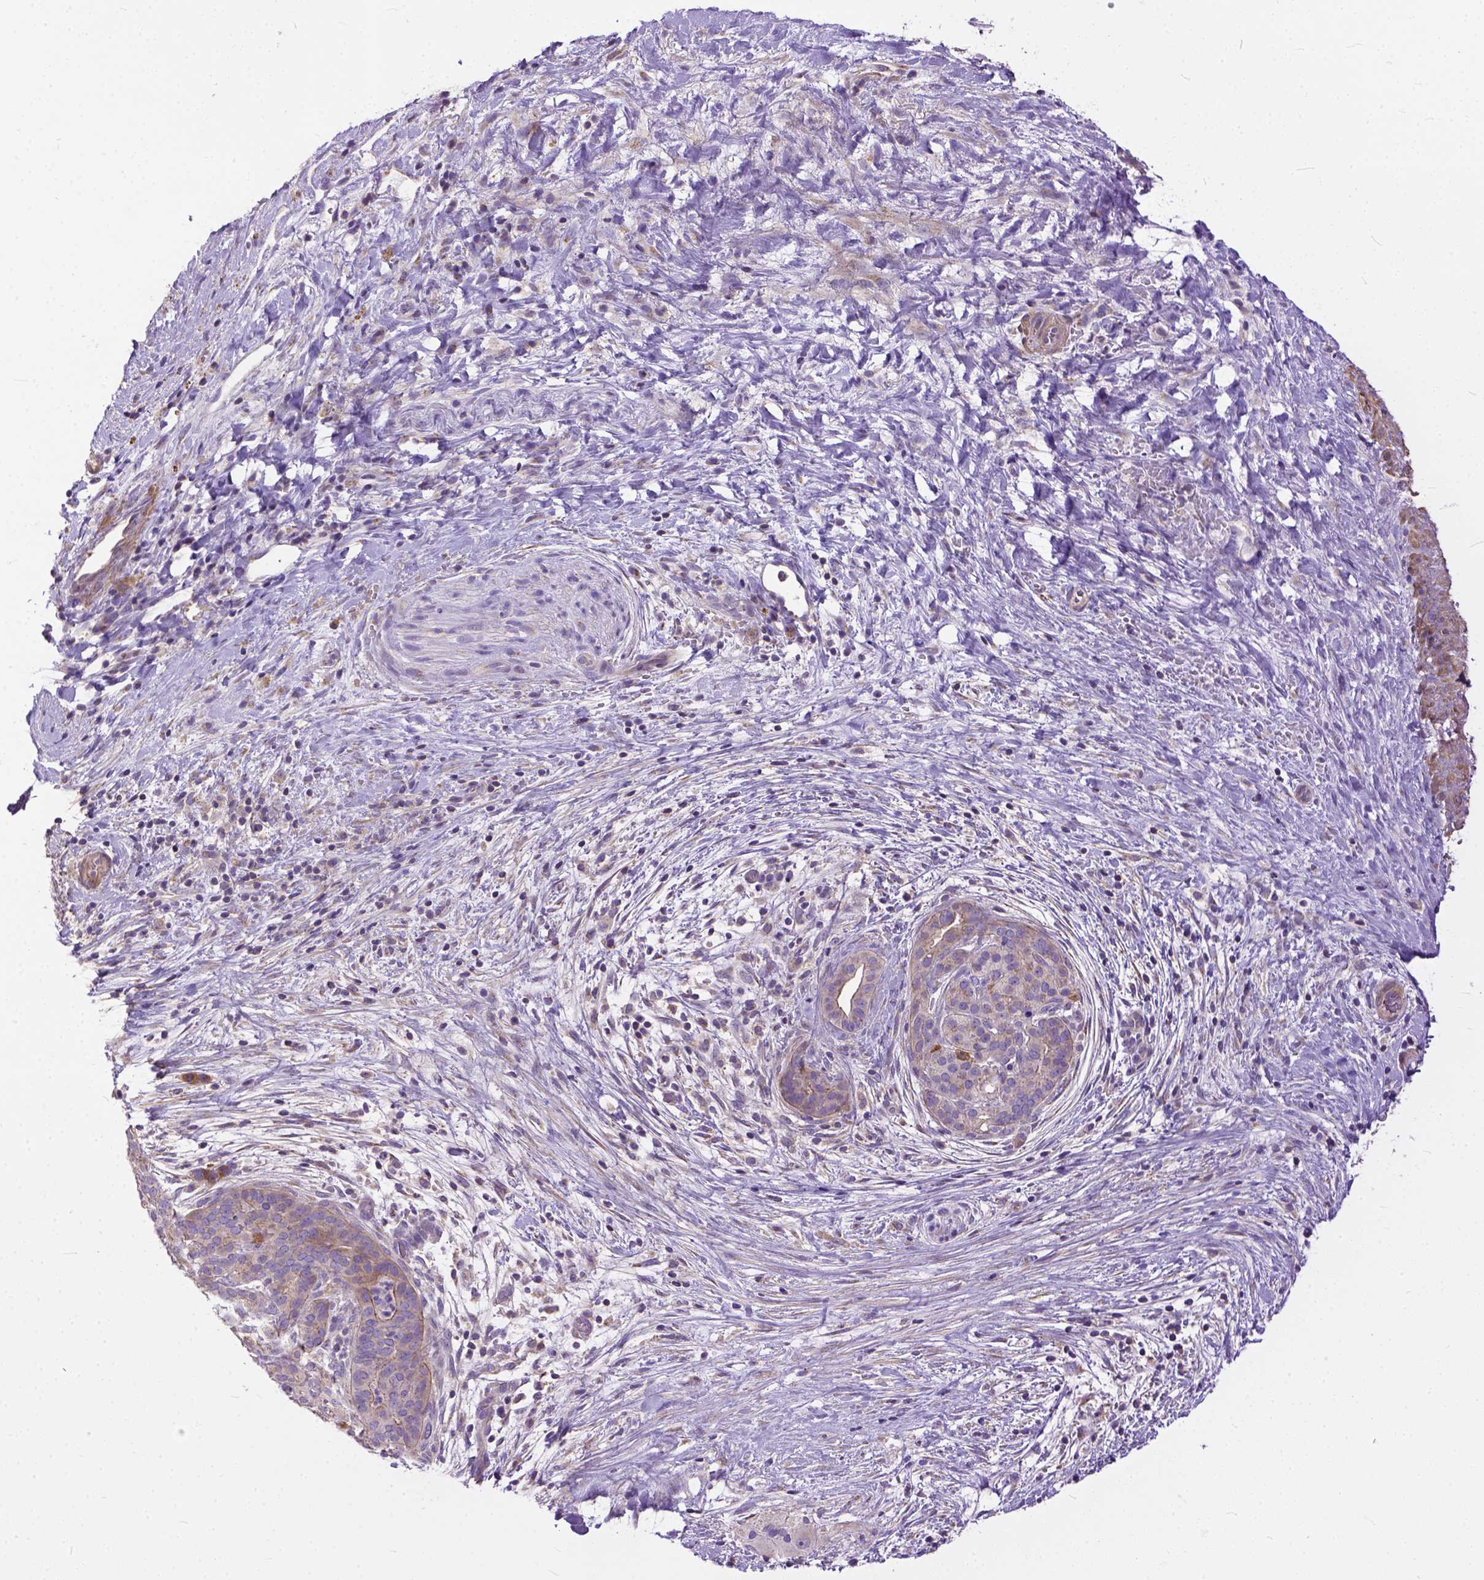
{"staining": {"intensity": "moderate", "quantity": "<25%", "location": "cytoplasmic/membranous"}, "tissue": "pancreatic cancer", "cell_type": "Tumor cells", "image_type": "cancer", "snomed": [{"axis": "morphology", "description": "Adenocarcinoma, NOS"}, {"axis": "topography", "description": "Pancreas"}], "caption": "Immunohistochemistry (IHC) photomicrograph of human pancreatic cancer stained for a protein (brown), which demonstrates low levels of moderate cytoplasmic/membranous expression in approximately <25% of tumor cells.", "gene": "BANF2", "patient": {"sex": "male", "age": 44}}